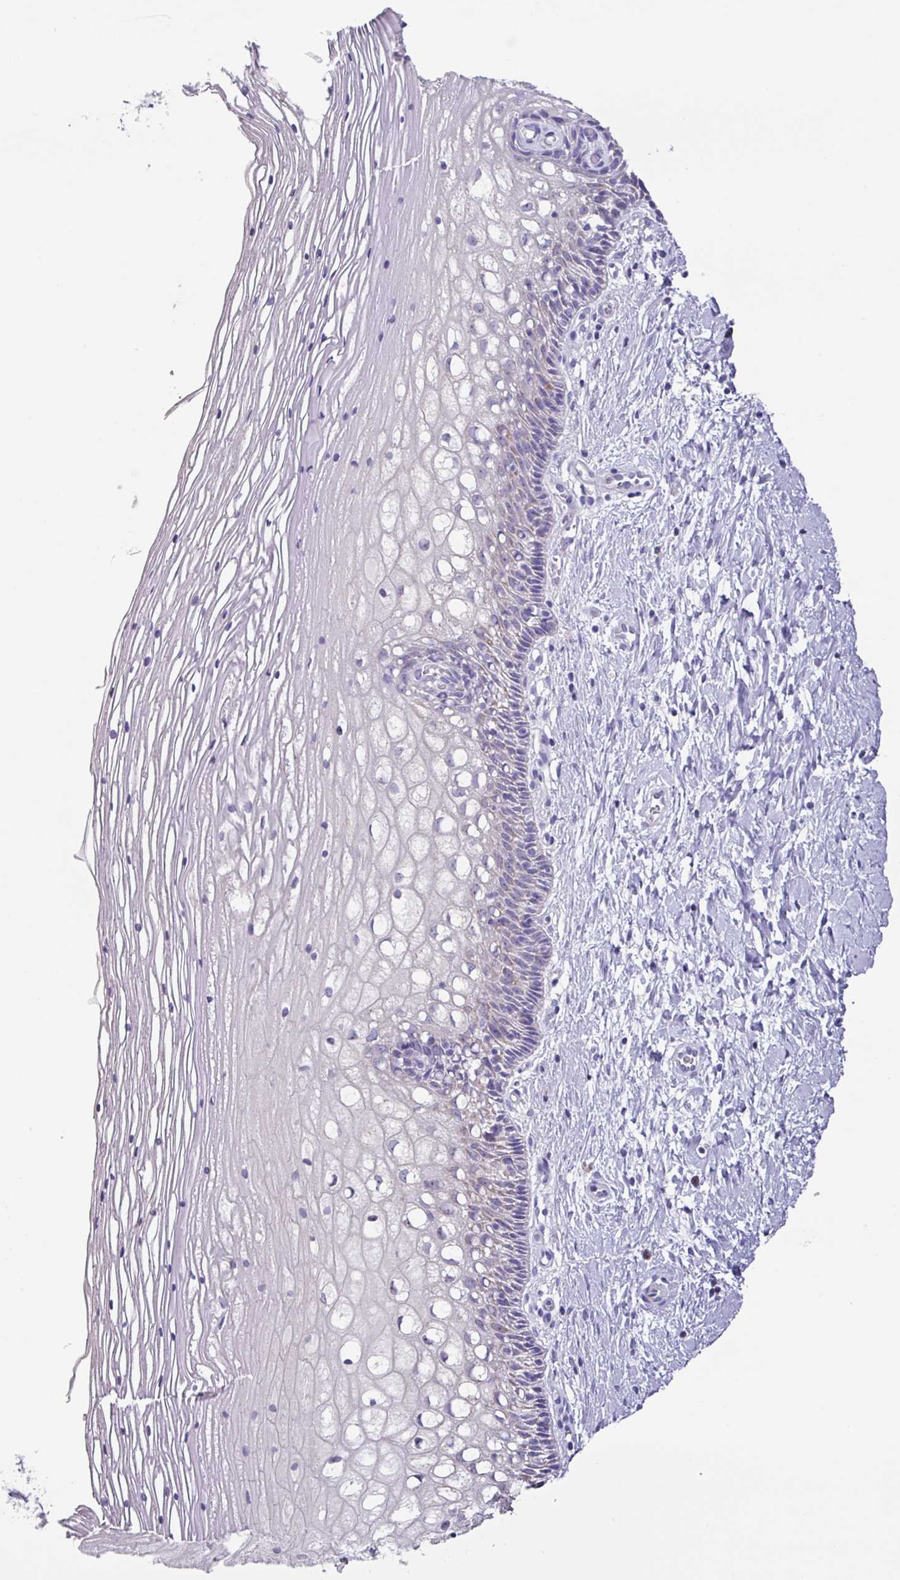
{"staining": {"intensity": "weak", "quantity": "<25%", "location": "cytoplasmic/membranous"}, "tissue": "cervix", "cell_type": "Glandular cells", "image_type": "normal", "snomed": [{"axis": "morphology", "description": "Normal tissue, NOS"}, {"axis": "topography", "description": "Cervix"}], "caption": "A micrograph of cervix stained for a protein demonstrates no brown staining in glandular cells. Nuclei are stained in blue.", "gene": "MT", "patient": {"sex": "female", "age": 36}}